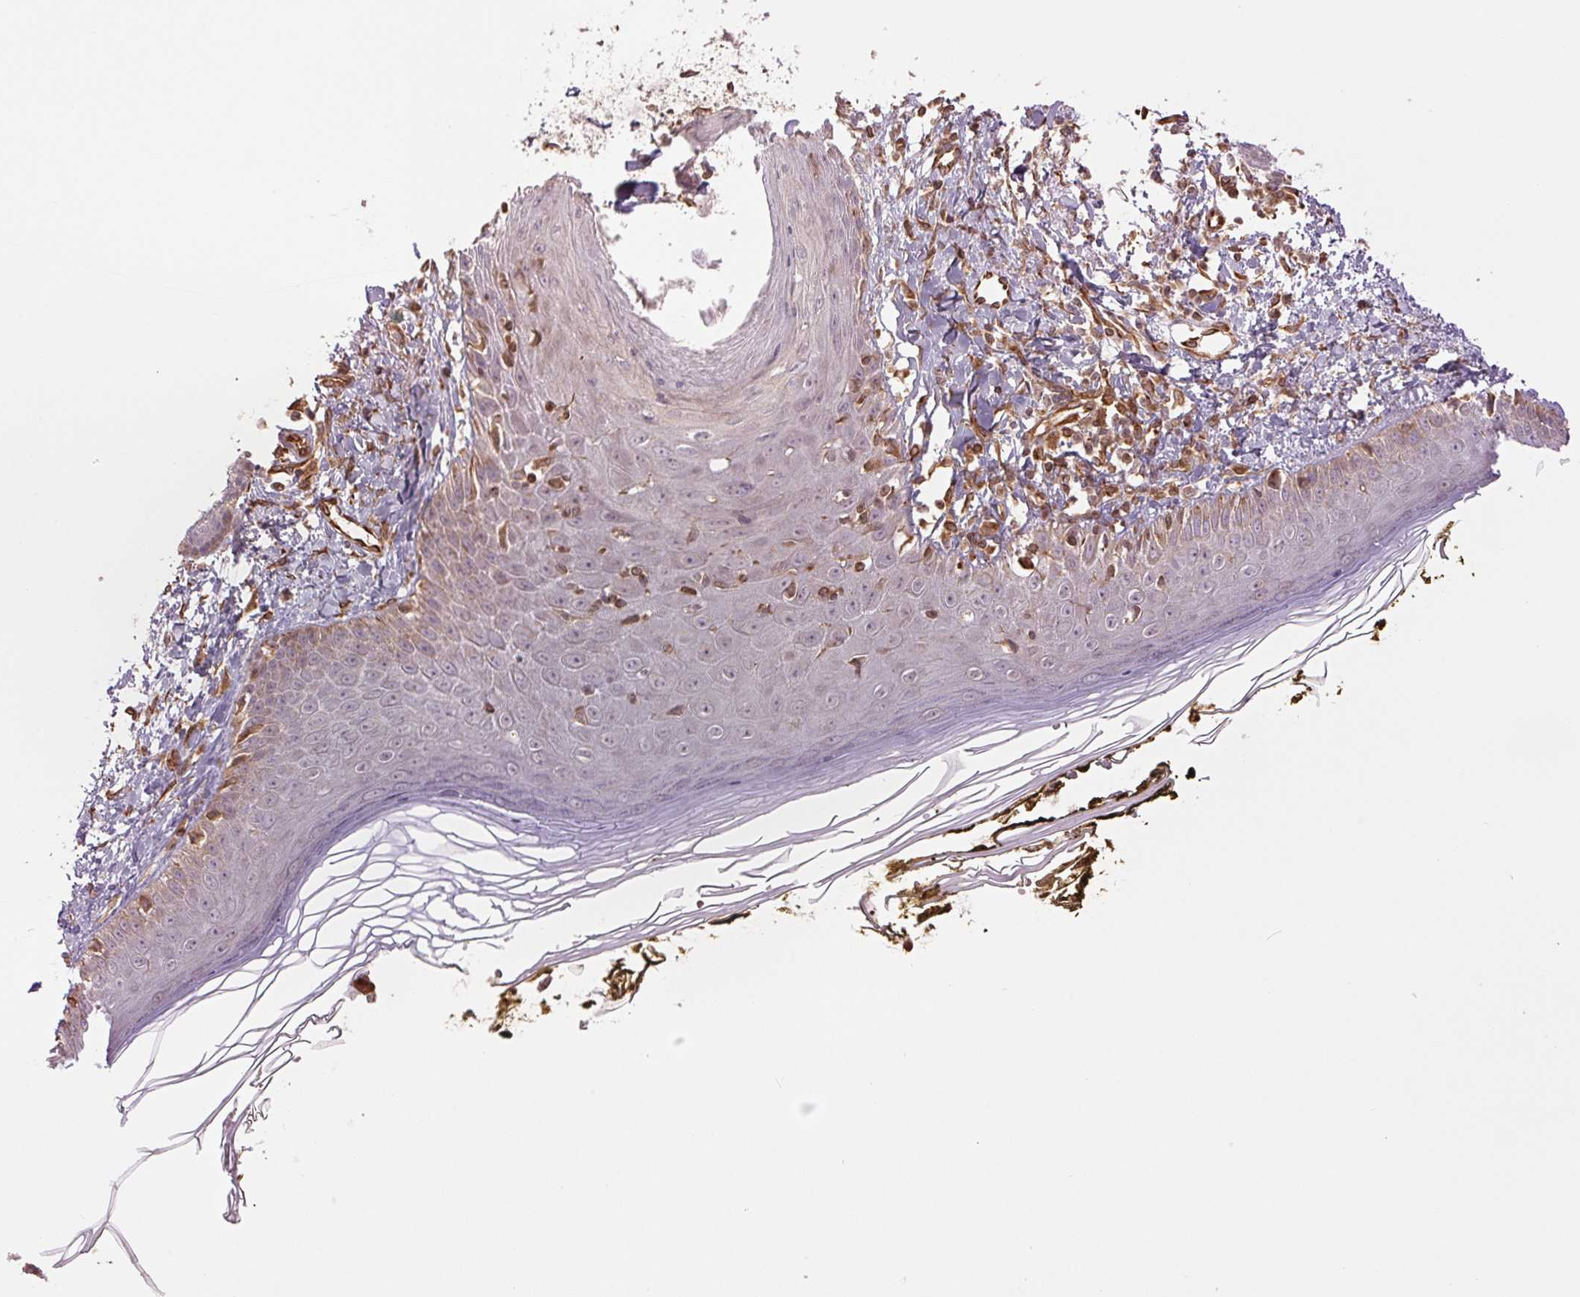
{"staining": {"intensity": "negative", "quantity": "none", "location": "none"}, "tissue": "skin", "cell_type": "Fibroblasts", "image_type": "normal", "snomed": [{"axis": "morphology", "description": "Normal tissue, NOS"}, {"axis": "topography", "description": "Skin"}], "caption": "Immunohistochemistry of unremarkable human skin exhibits no staining in fibroblasts. The staining is performed using DAB brown chromogen with nuclei counter-stained in using hematoxylin.", "gene": "STARD7", "patient": {"sex": "male", "age": 76}}